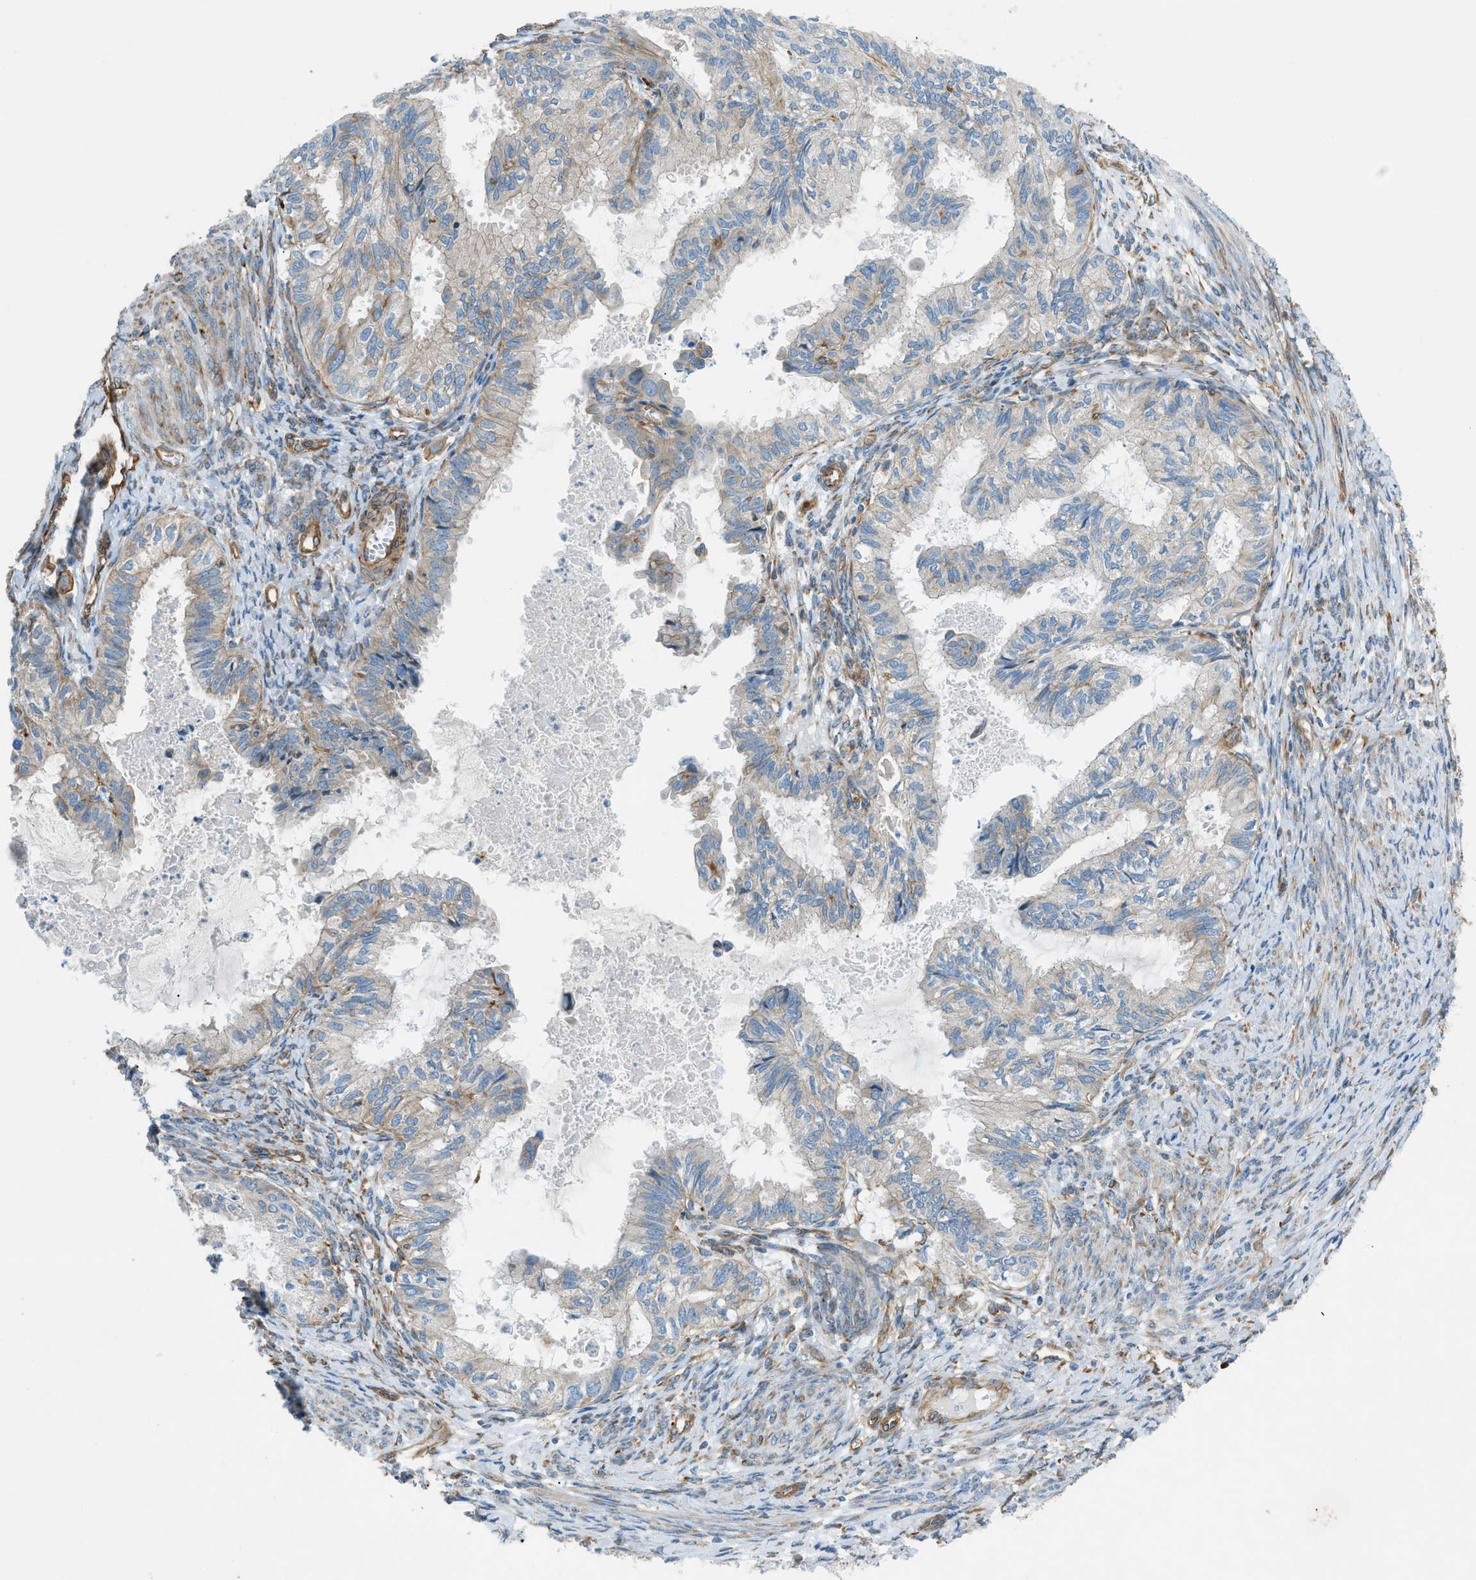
{"staining": {"intensity": "negative", "quantity": "none", "location": "none"}, "tissue": "cervical cancer", "cell_type": "Tumor cells", "image_type": "cancer", "snomed": [{"axis": "morphology", "description": "Normal tissue, NOS"}, {"axis": "morphology", "description": "Adenocarcinoma, NOS"}, {"axis": "topography", "description": "Cervix"}, {"axis": "topography", "description": "Endometrium"}], "caption": "Immunohistochemistry of cervical cancer (adenocarcinoma) reveals no positivity in tumor cells. (DAB IHC, high magnification).", "gene": "DMAC1", "patient": {"sex": "female", "age": 86}}